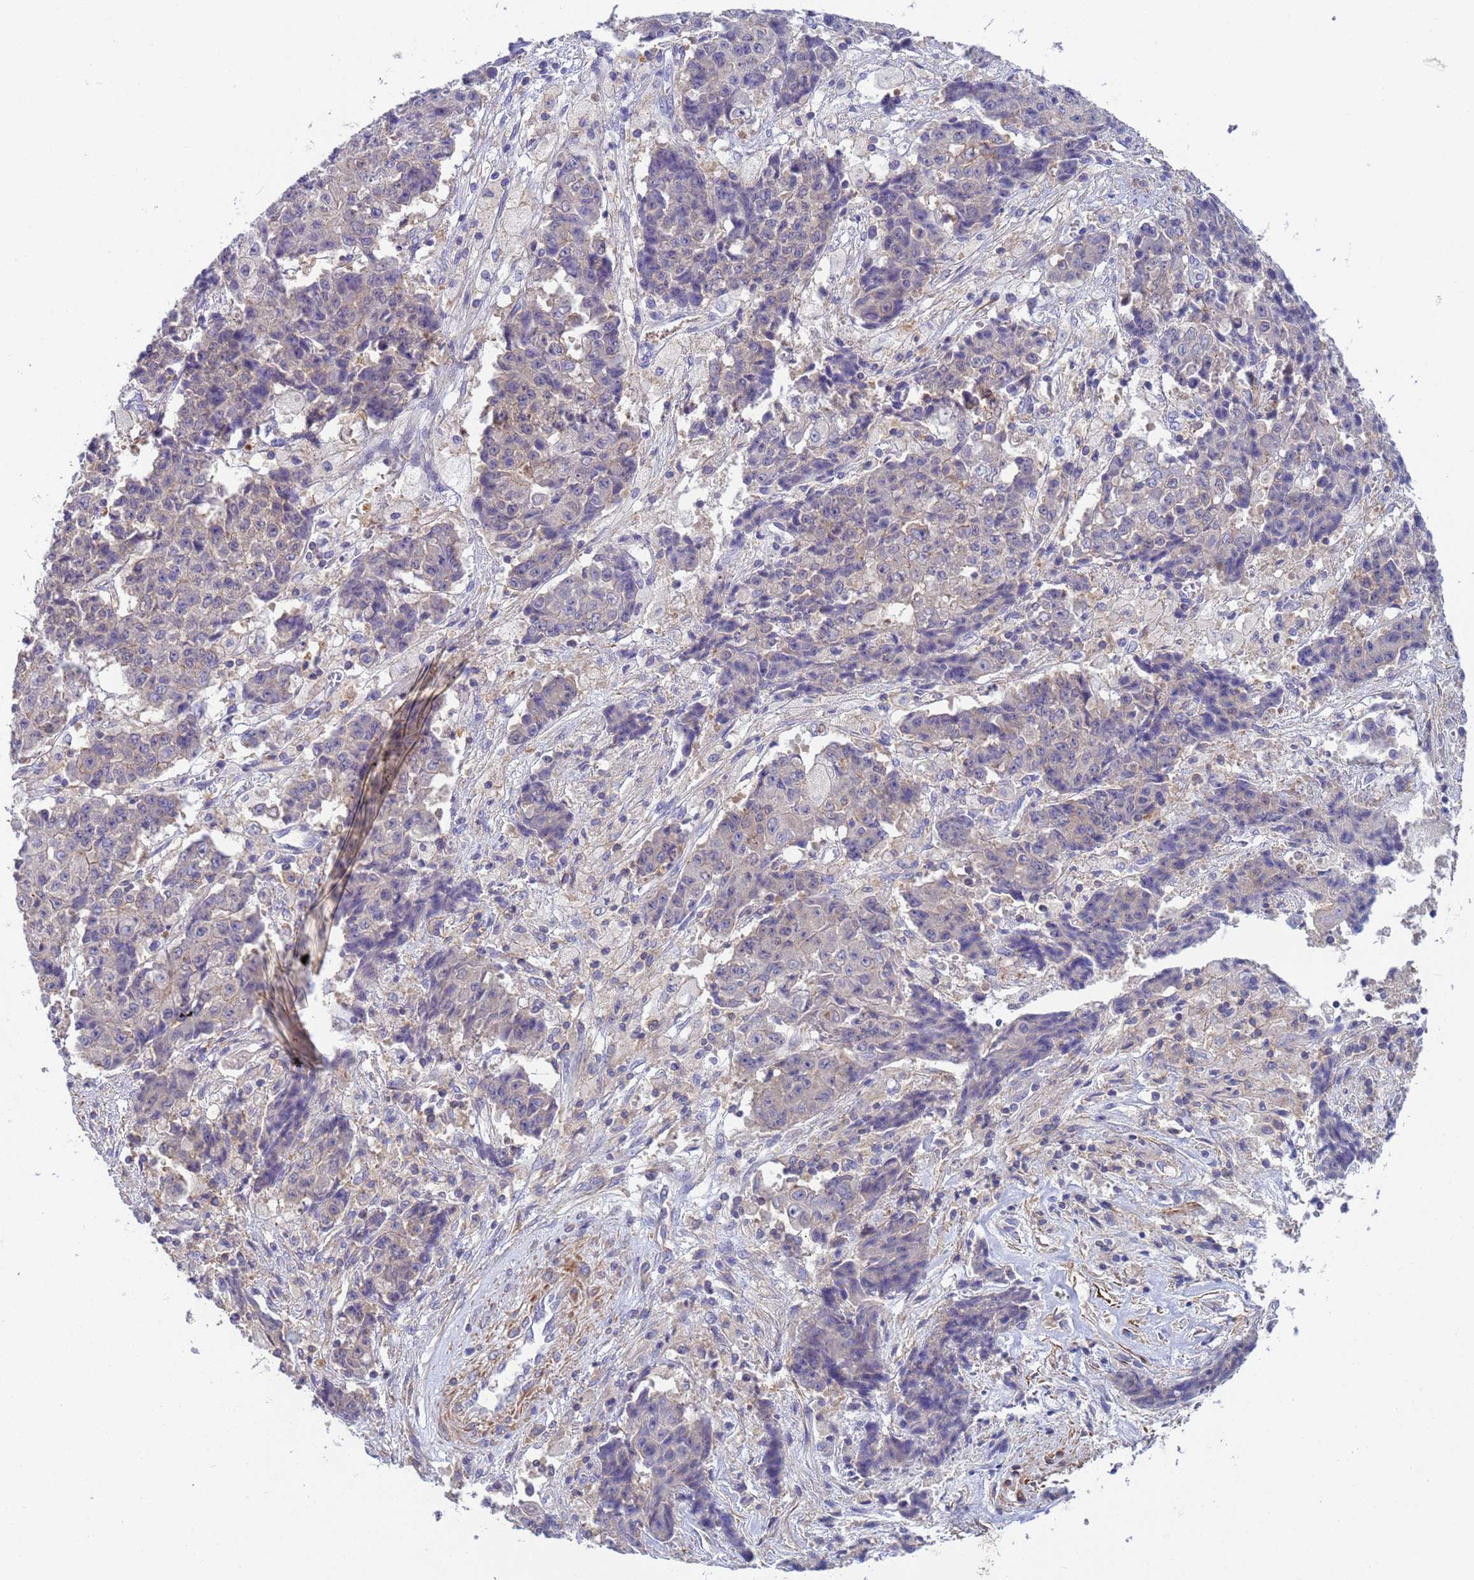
{"staining": {"intensity": "negative", "quantity": "none", "location": "none"}, "tissue": "ovarian cancer", "cell_type": "Tumor cells", "image_type": "cancer", "snomed": [{"axis": "morphology", "description": "Carcinoma, endometroid"}, {"axis": "topography", "description": "Ovary"}], "caption": "DAB immunohistochemical staining of ovarian cancer exhibits no significant positivity in tumor cells.", "gene": "KLHL13", "patient": {"sex": "female", "age": 42}}